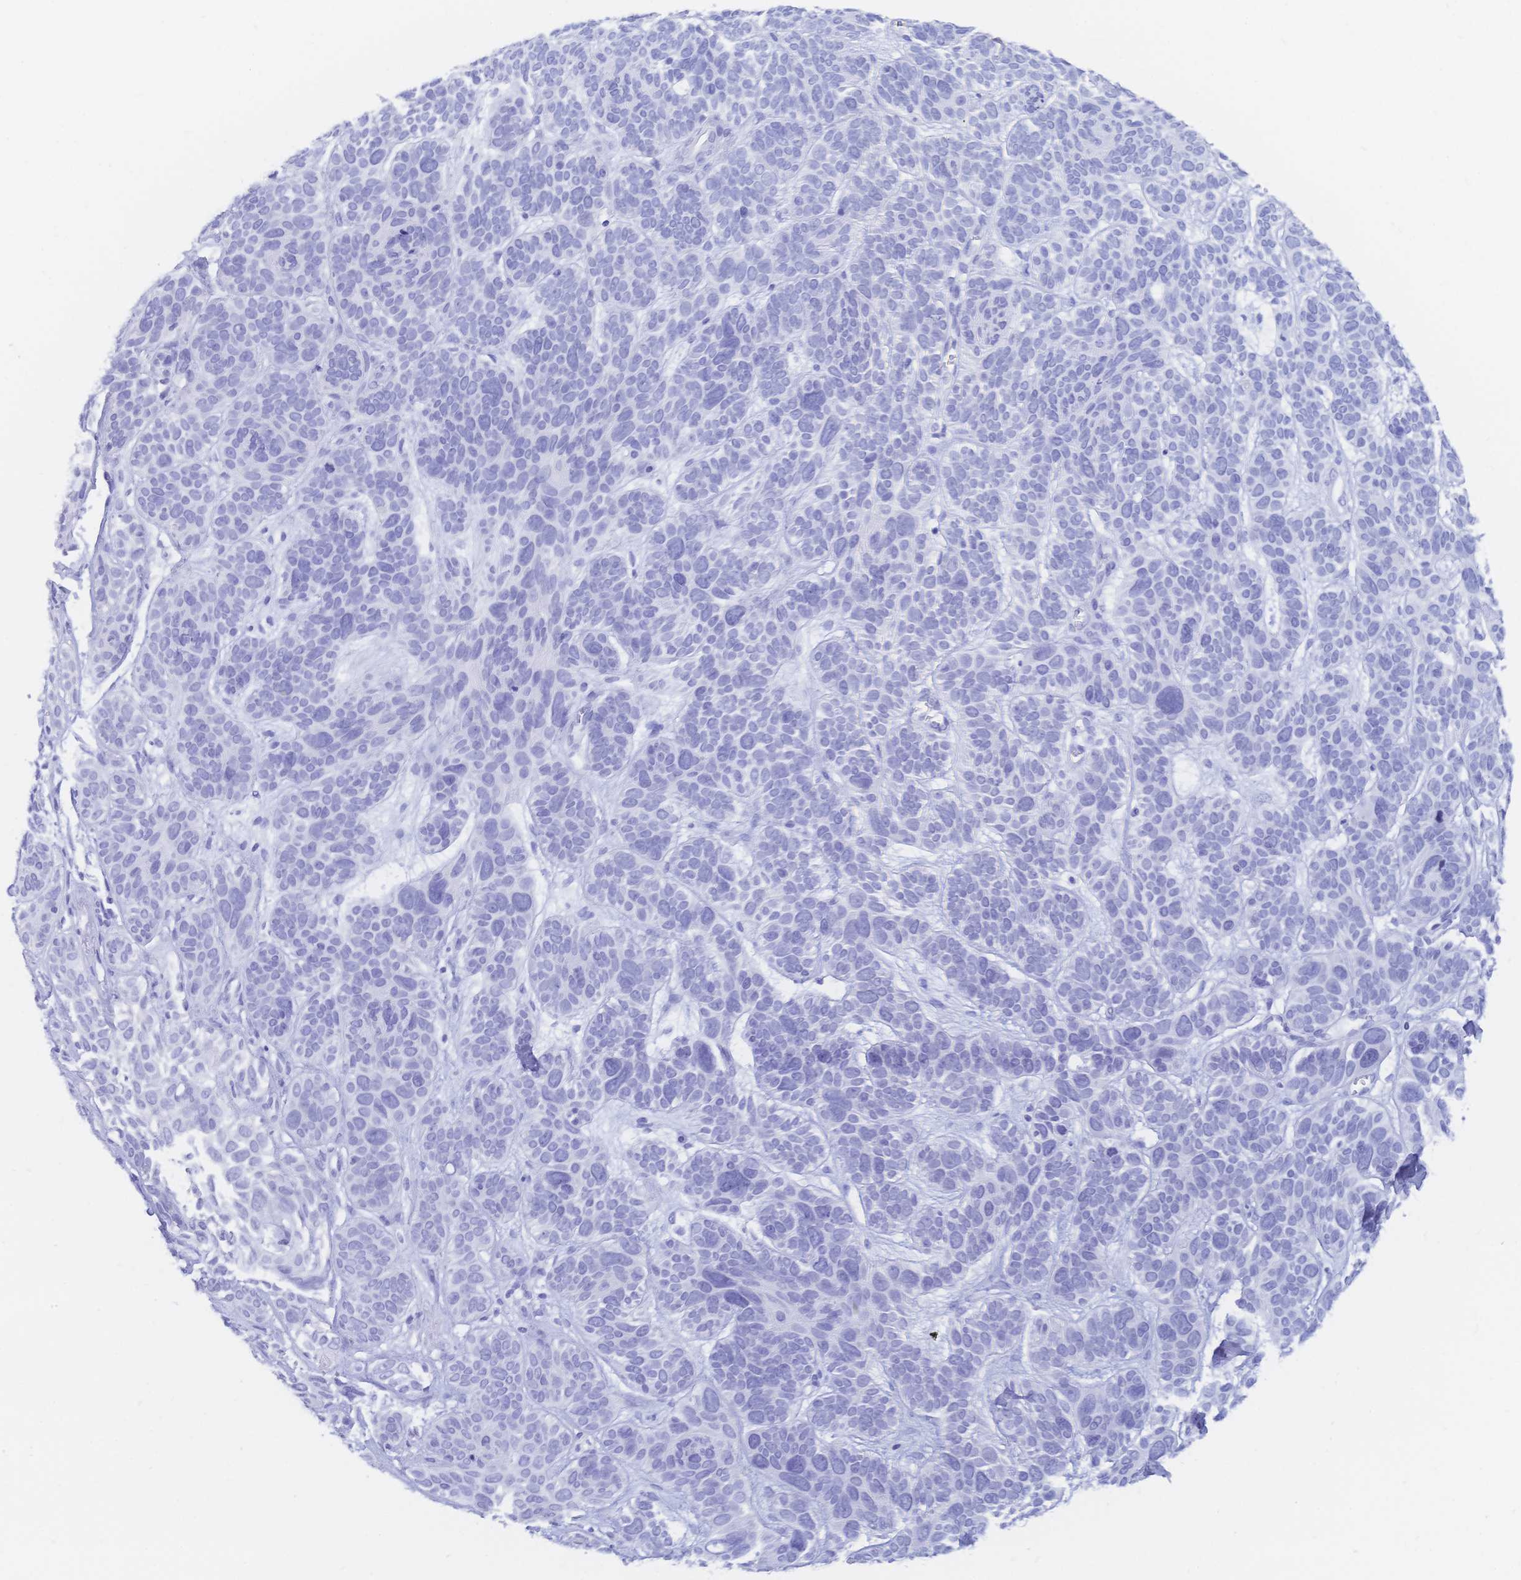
{"staining": {"intensity": "negative", "quantity": "none", "location": "none"}, "tissue": "skin cancer", "cell_type": "Tumor cells", "image_type": "cancer", "snomed": [{"axis": "morphology", "description": "Basal cell carcinoma"}, {"axis": "morphology", "description": "BCC, low aggressive"}, {"axis": "topography", "description": "Skin"}, {"axis": "topography", "description": "Skin of face"}], "caption": "High power microscopy photomicrograph of an IHC image of bcc,  low aggressive (skin), revealing no significant positivity in tumor cells. (DAB (3,3'-diaminobenzidine) IHC, high magnification).", "gene": "MEP1B", "patient": {"sex": "male", "age": 73}}